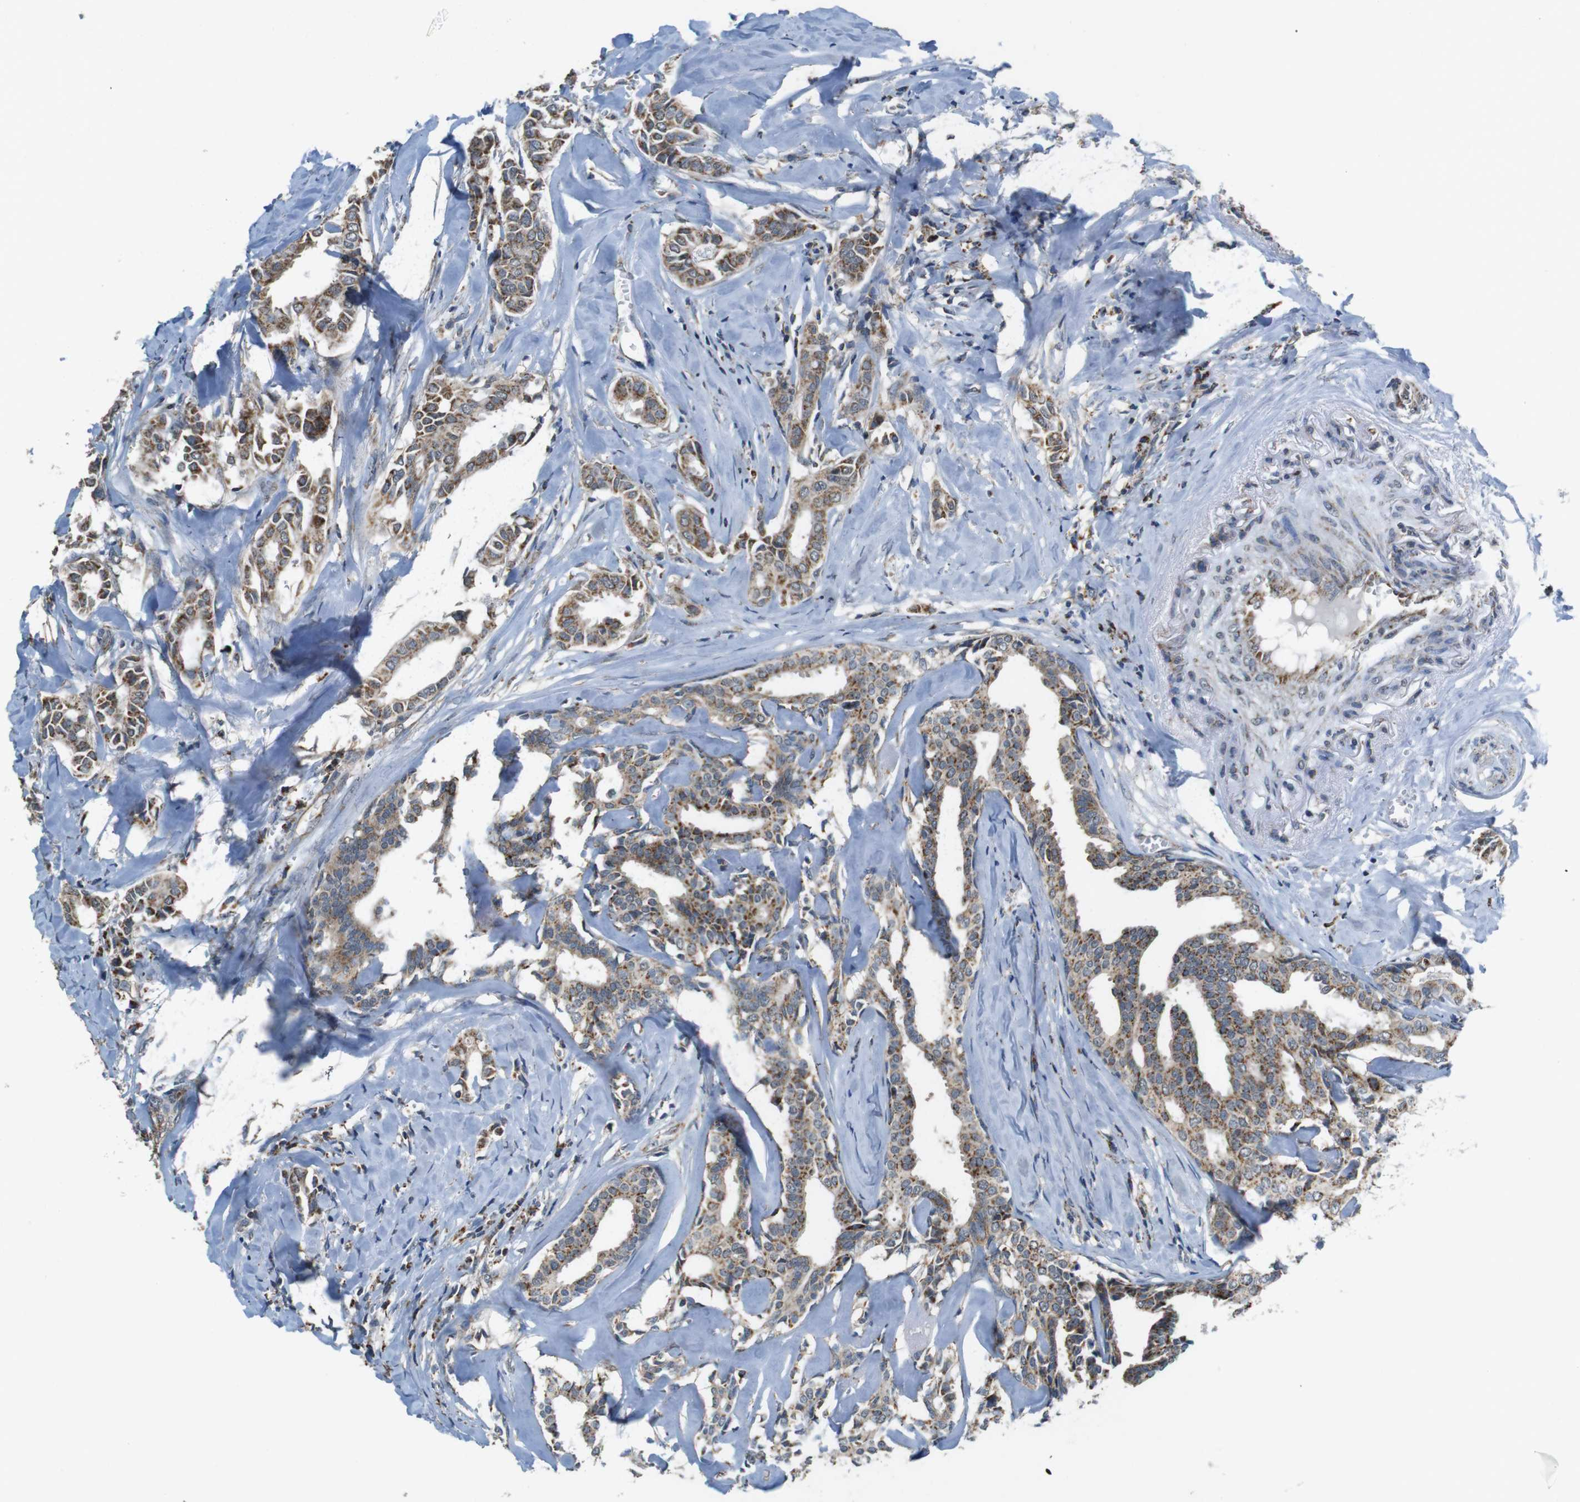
{"staining": {"intensity": "moderate", "quantity": ">75%", "location": "cytoplasmic/membranous"}, "tissue": "head and neck cancer", "cell_type": "Tumor cells", "image_type": "cancer", "snomed": [{"axis": "morphology", "description": "Adenocarcinoma, NOS"}, {"axis": "topography", "description": "Salivary gland"}, {"axis": "topography", "description": "Head-Neck"}], "caption": "A micrograph of head and neck cancer stained for a protein displays moderate cytoplasmic/membranous brown staining in tumor cells.", "gene": "CALHM2", "patient": {"sex": "female", "age": 59}}